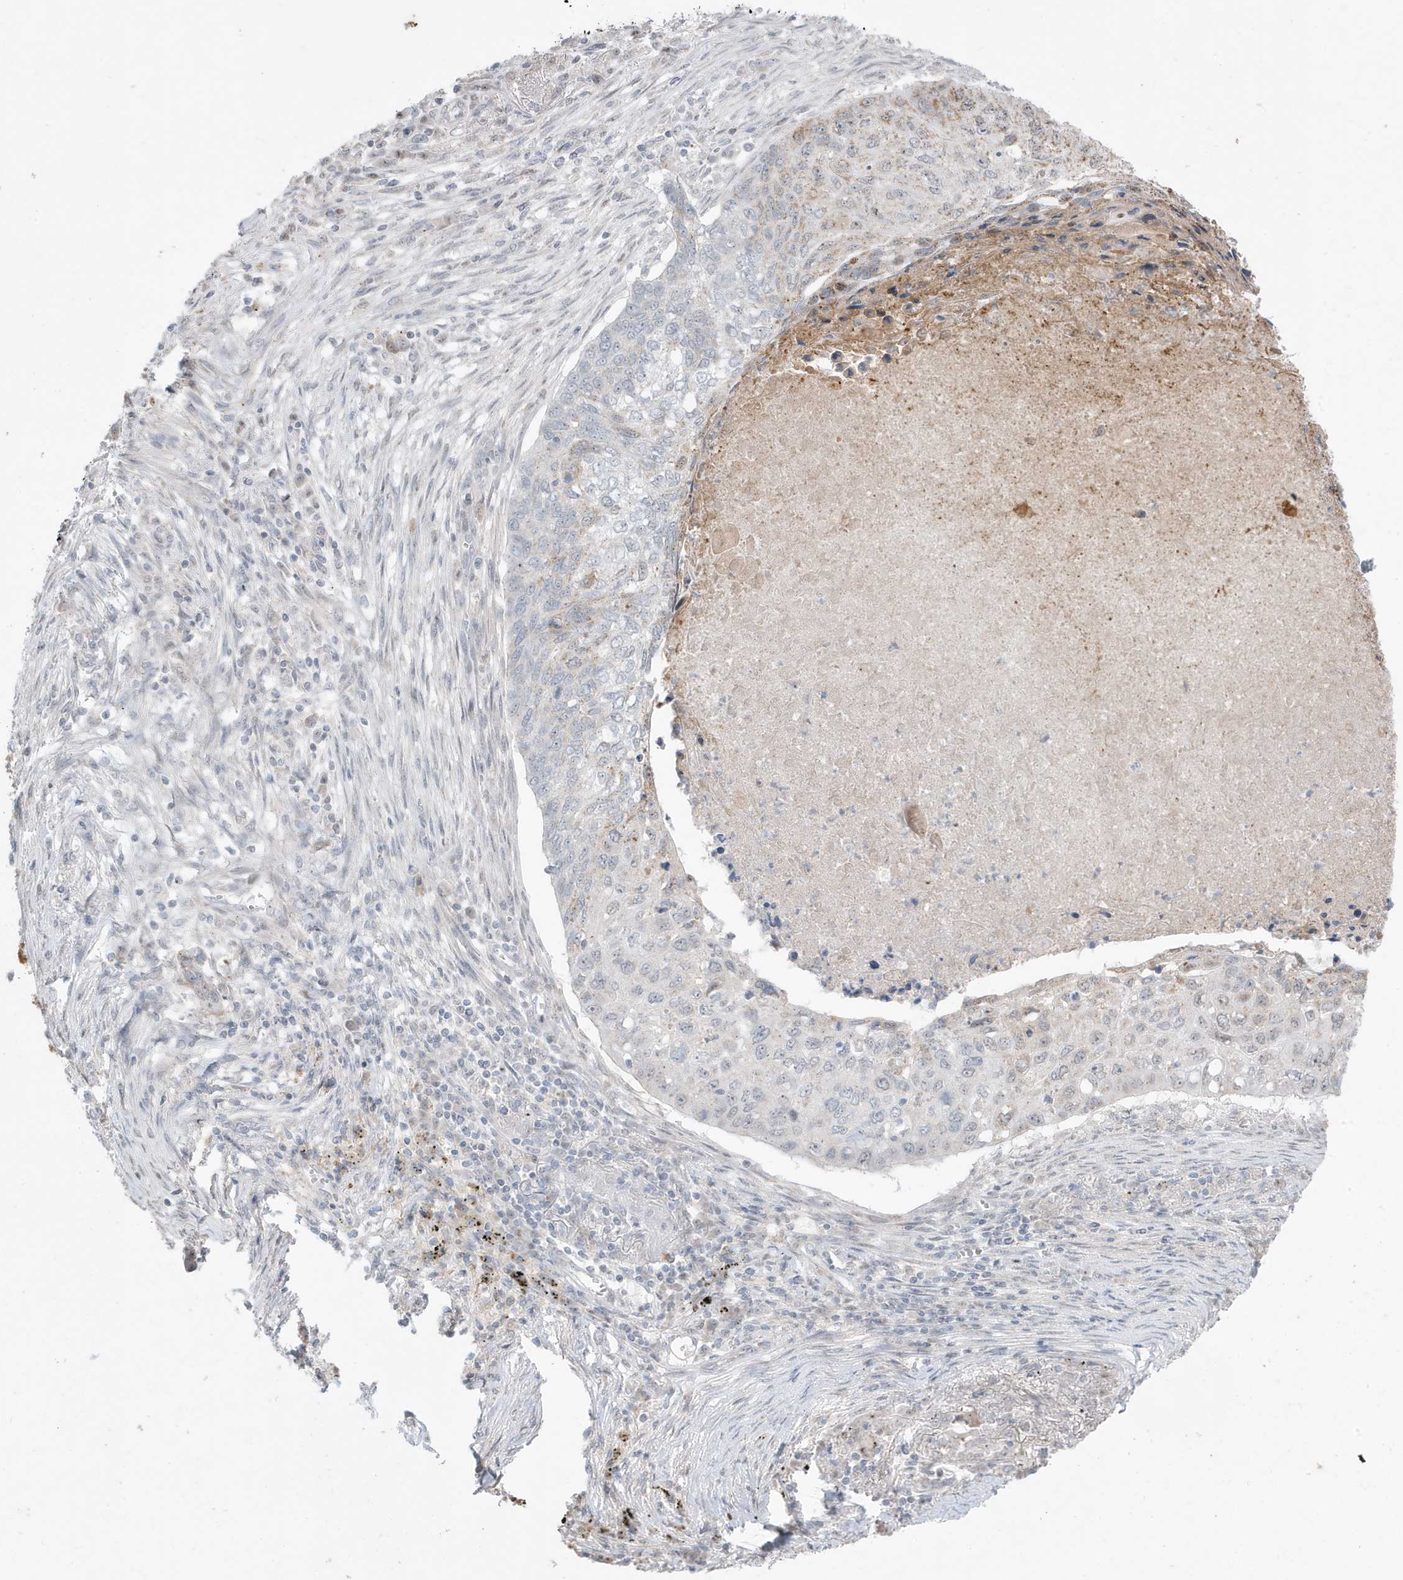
{"staining": {"intensity": "weak", "quantity": "<25%", "location": "cytoplasmic/membranous"}, "tissue": "lung cancer", "cell_type": "Tumor cells", "image_type": "cancer", "snomed": [{"axis": "morphology", "description": "Squamous cell carcinoma, NOS"}, {"axis": "topography", "description": "Lung"}], "caption": "DAB (3,3'-diaminobenzidine) immunohistochemical staining of lung cancer (squamous cell carcinoma) reveals no significant expression in tumor cells. Brightfield microscopy of IHC stained with DAB (3,3'-diaminobenzidine) (brown) and hematoxylin (blue), captured at high magnification.", "gene": "FNDC1", "patient": {"sex": "female", "age": 63}}